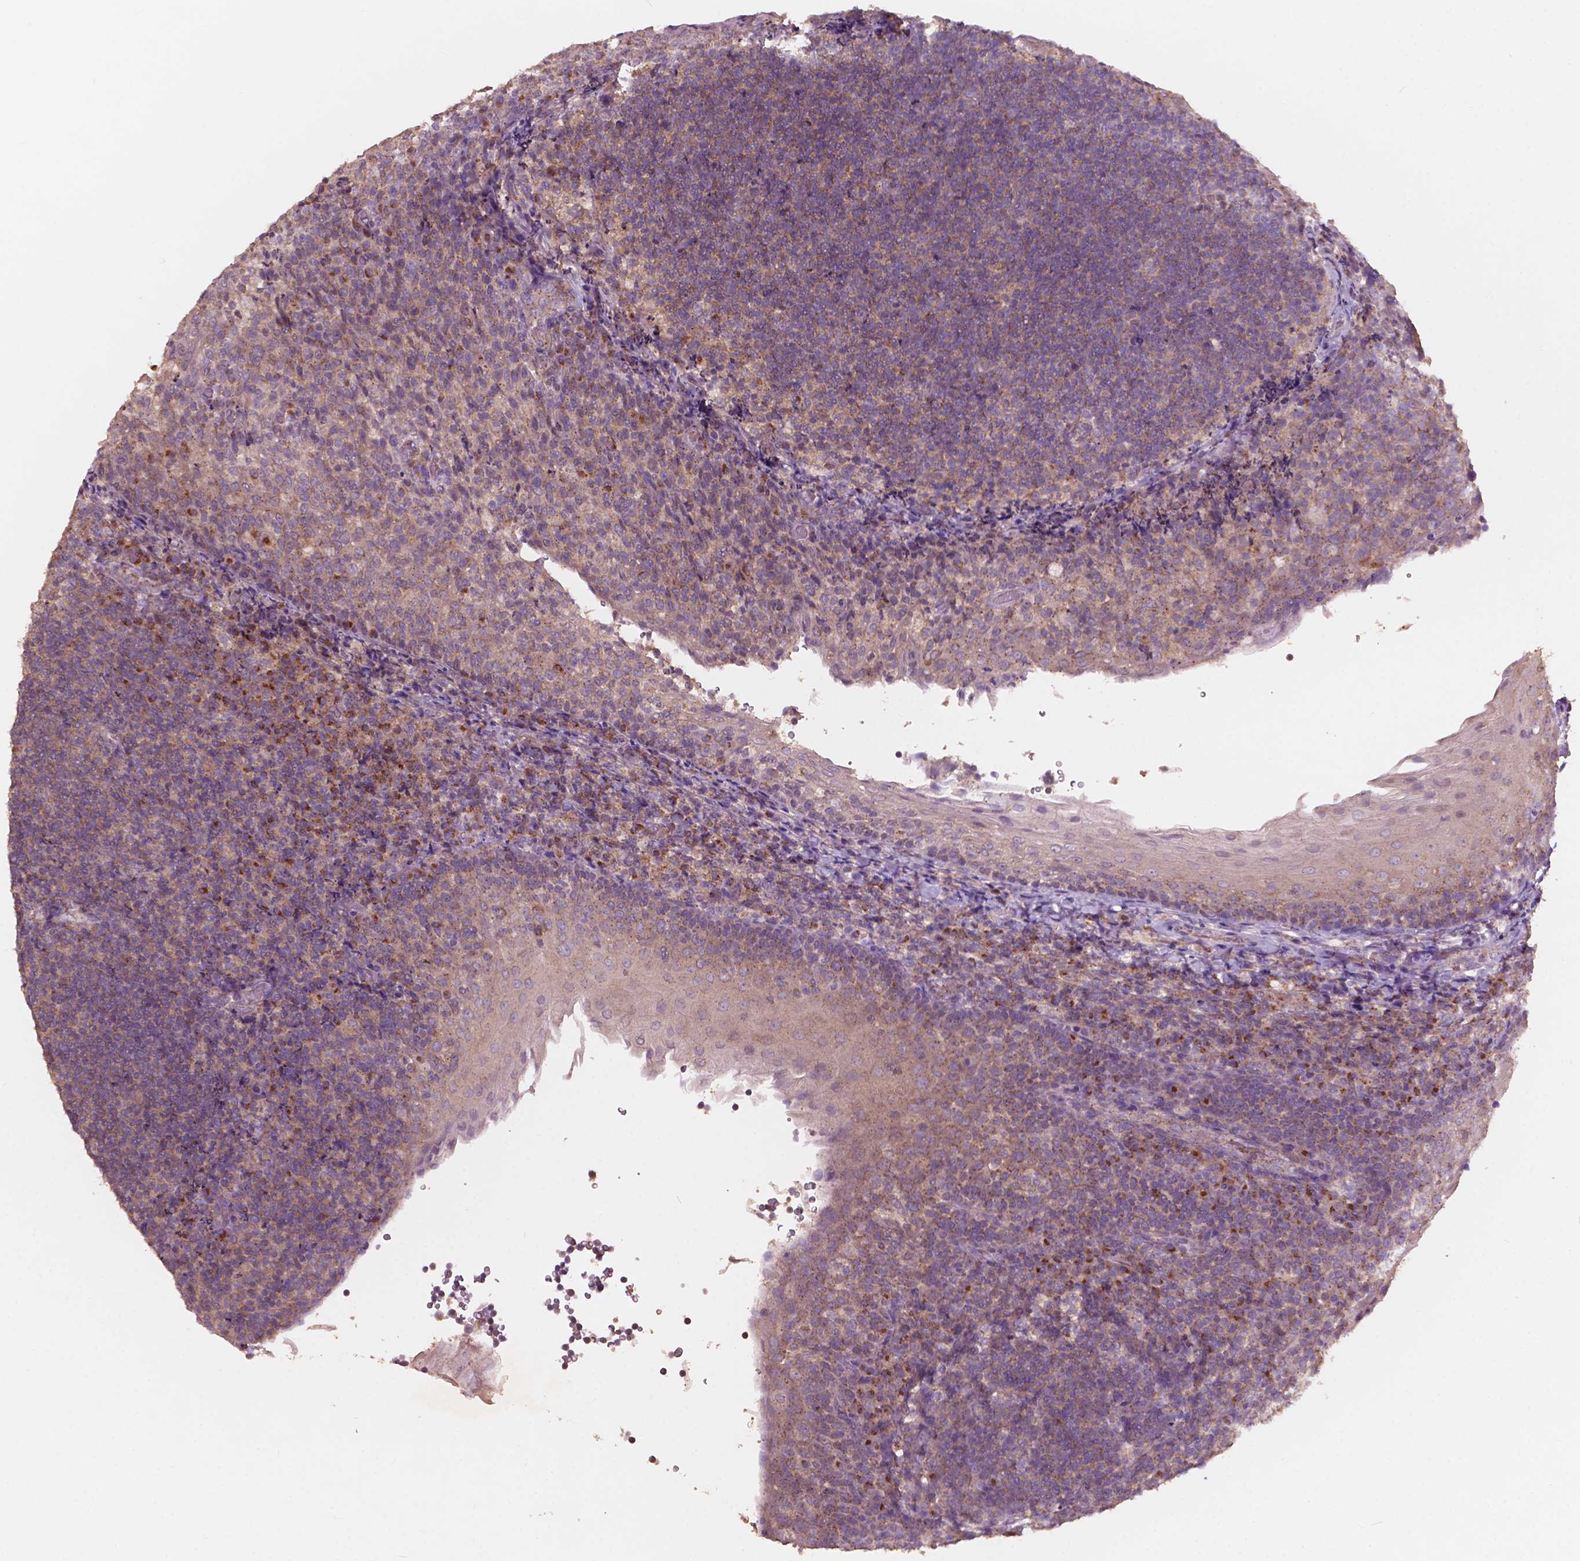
{"staining": {"intensity": "moderate", "quantity": "25%-75%", "location": "cytoplasmic/membranous"}, "tissue": "tonsil", "cell_type": "Germinal center cells", "image_type": "normal", "snomed": [{"axis": "morphology", "description": "Normal tissue, NOS"}, {"axis": "topography", "description": "Tonsil"}], "caption": "The image demonstrates a brown stain indicating the presence of a protein in the cytoplasmic/membranous of germinal center cells in tonsil.", "gene": "CHPT1", "patient": {"sex": "female", "age": 10}}